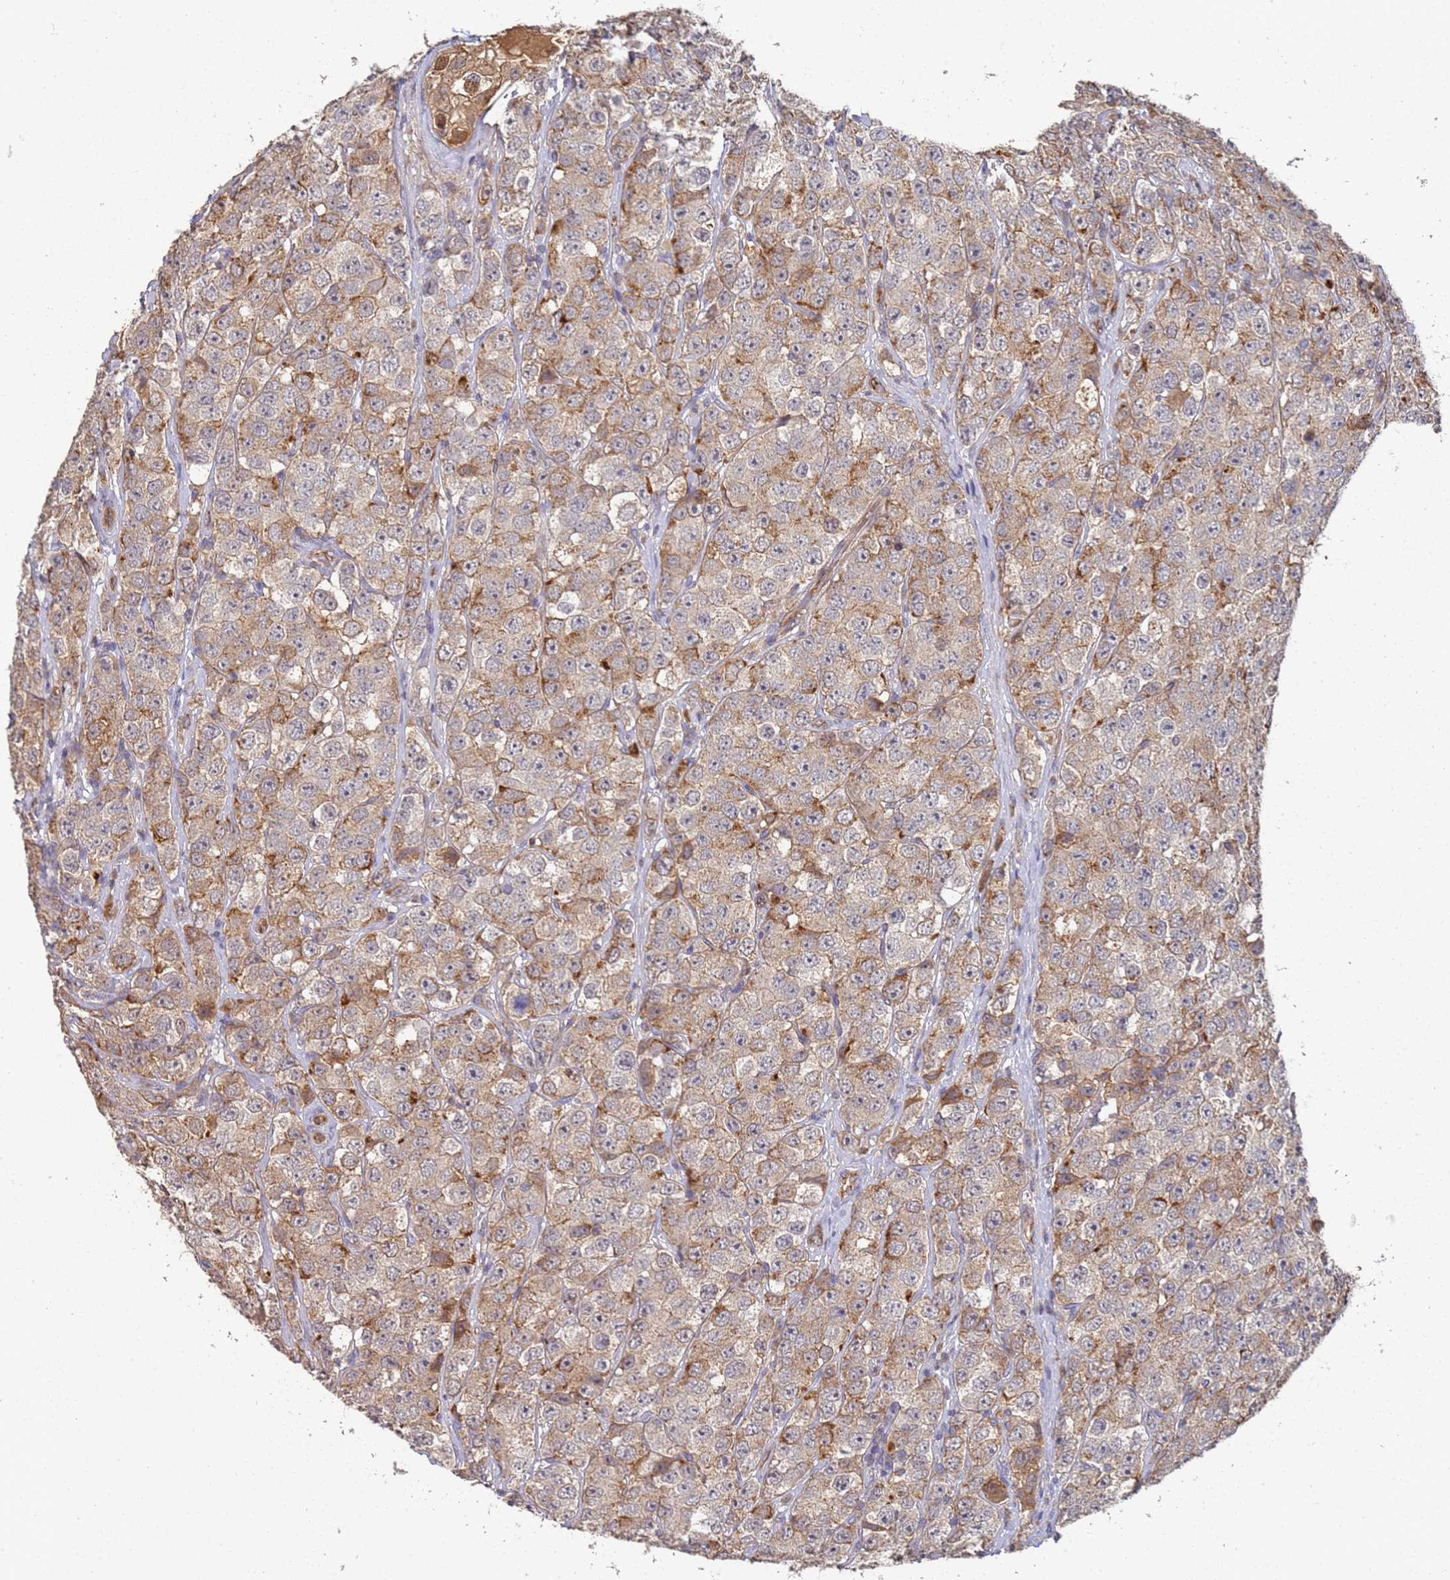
{"staining": {"intensity": "weak", "quantity": ">75%", "location": "cytoplasmic/membranous"}, "tissue": "testis cancer", "cell_type": "Tumor cells", "image_type": "cancer", "snomed": [{"axis": "morphology", "description": "Seminoma, NOS"}, {"axis": "topography", "description": "Testis"}], "caption": "Approximately >75% of tumor cells in testis cancer (seminoma) display weak cytoplasmic/membranous protein expression as visualized by brown immunohistochemical staining.", "gene": "ABCB6", "patient": {"sex": "male", "age": 28}}